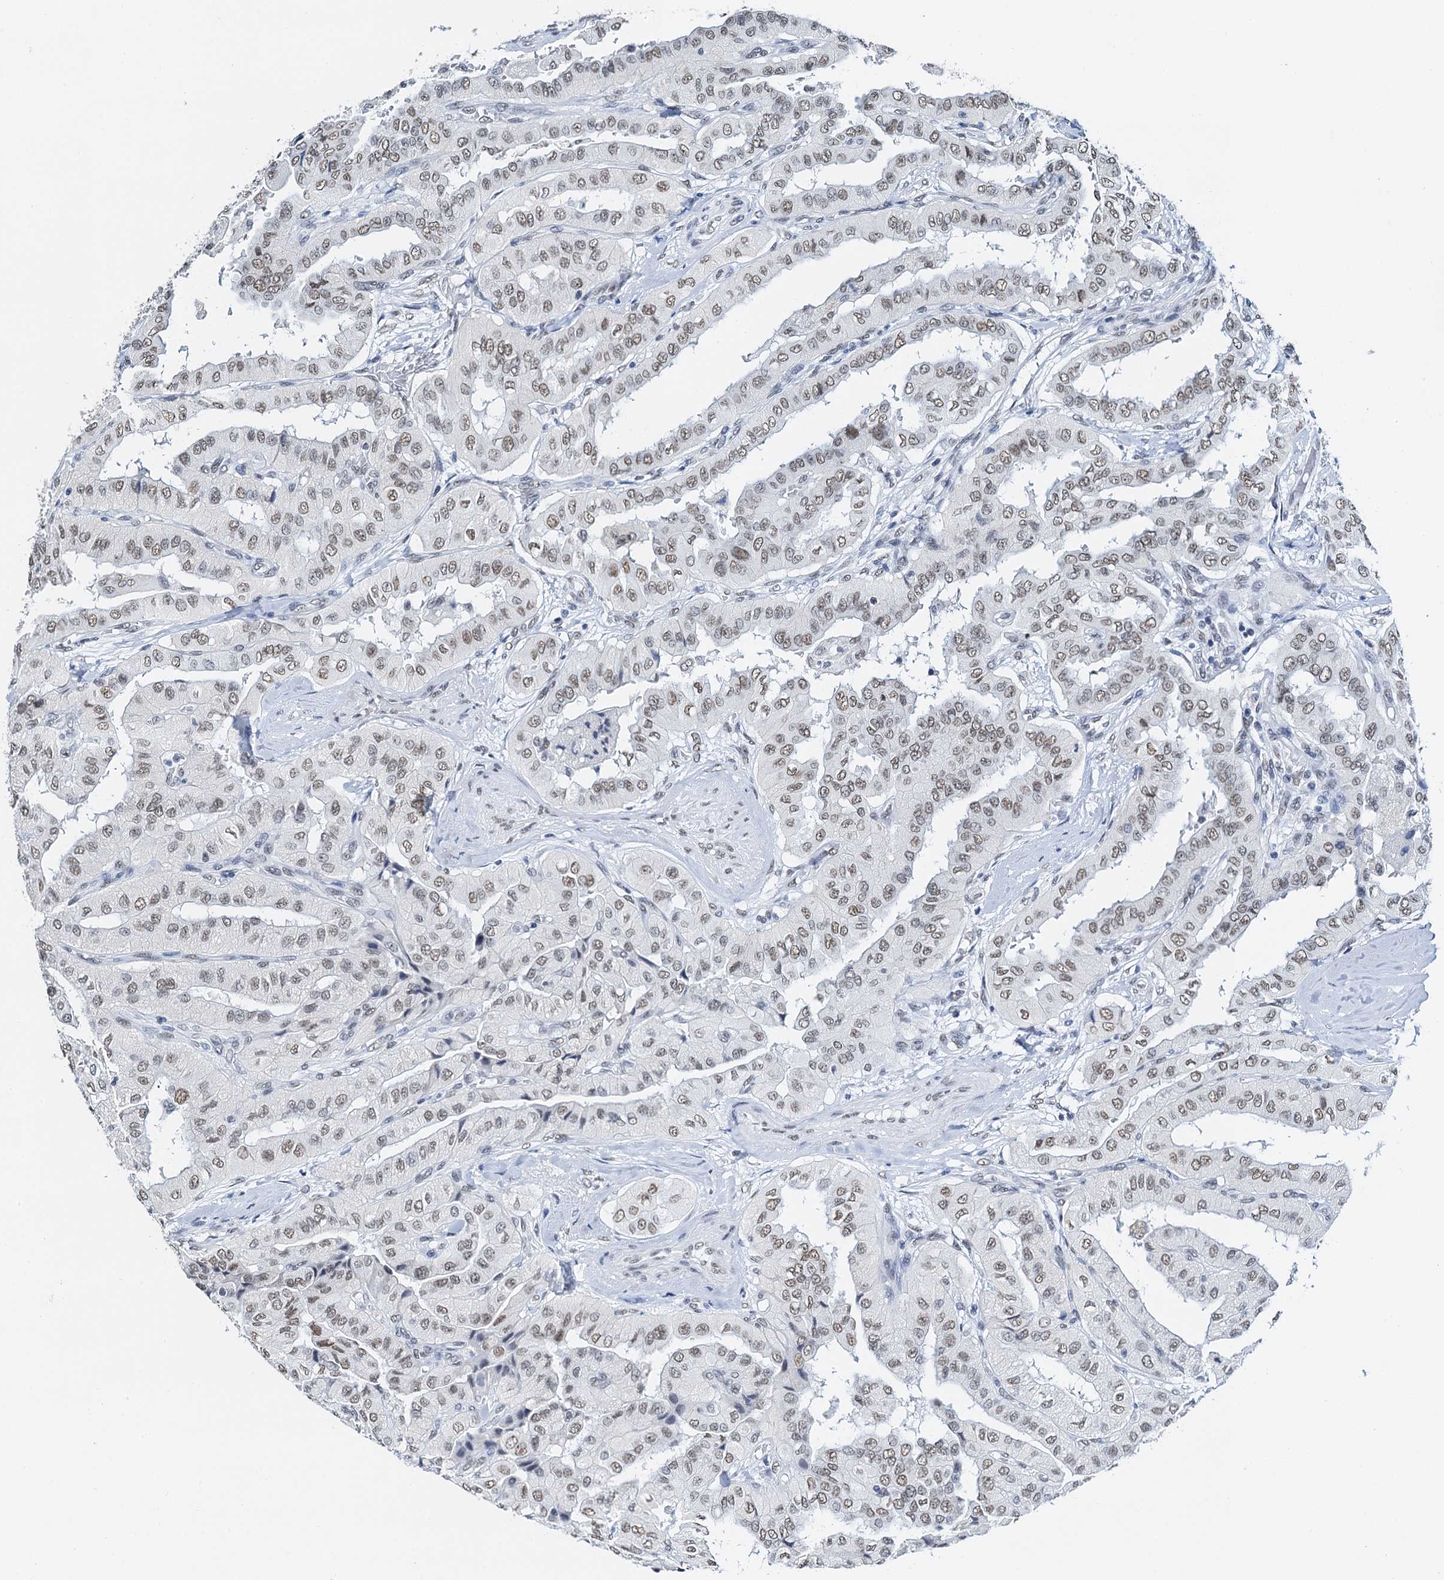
{"staining": {"intensity": "moderate", "quantity": ">75%", "location": "nuclear"}, "tissue": "thyroid cancer", "cell_type": "Tumor cells", "image_type": "cancer", "snomed": [{"axis": "morphology", "description": "Papillary adenocarcinoma, NOS"}, {"axis": "topography", "description": "Thyroid gland"}], "caption": "Immunohistochemical staining of human thyroid cancer (papillary adenocarcinoma) demonstrates medium levels of moderate nuclear staining in approximately >75% of tumor cells.", "gene": "SLTM", "patient": {"sex": "female", "age": 59}}